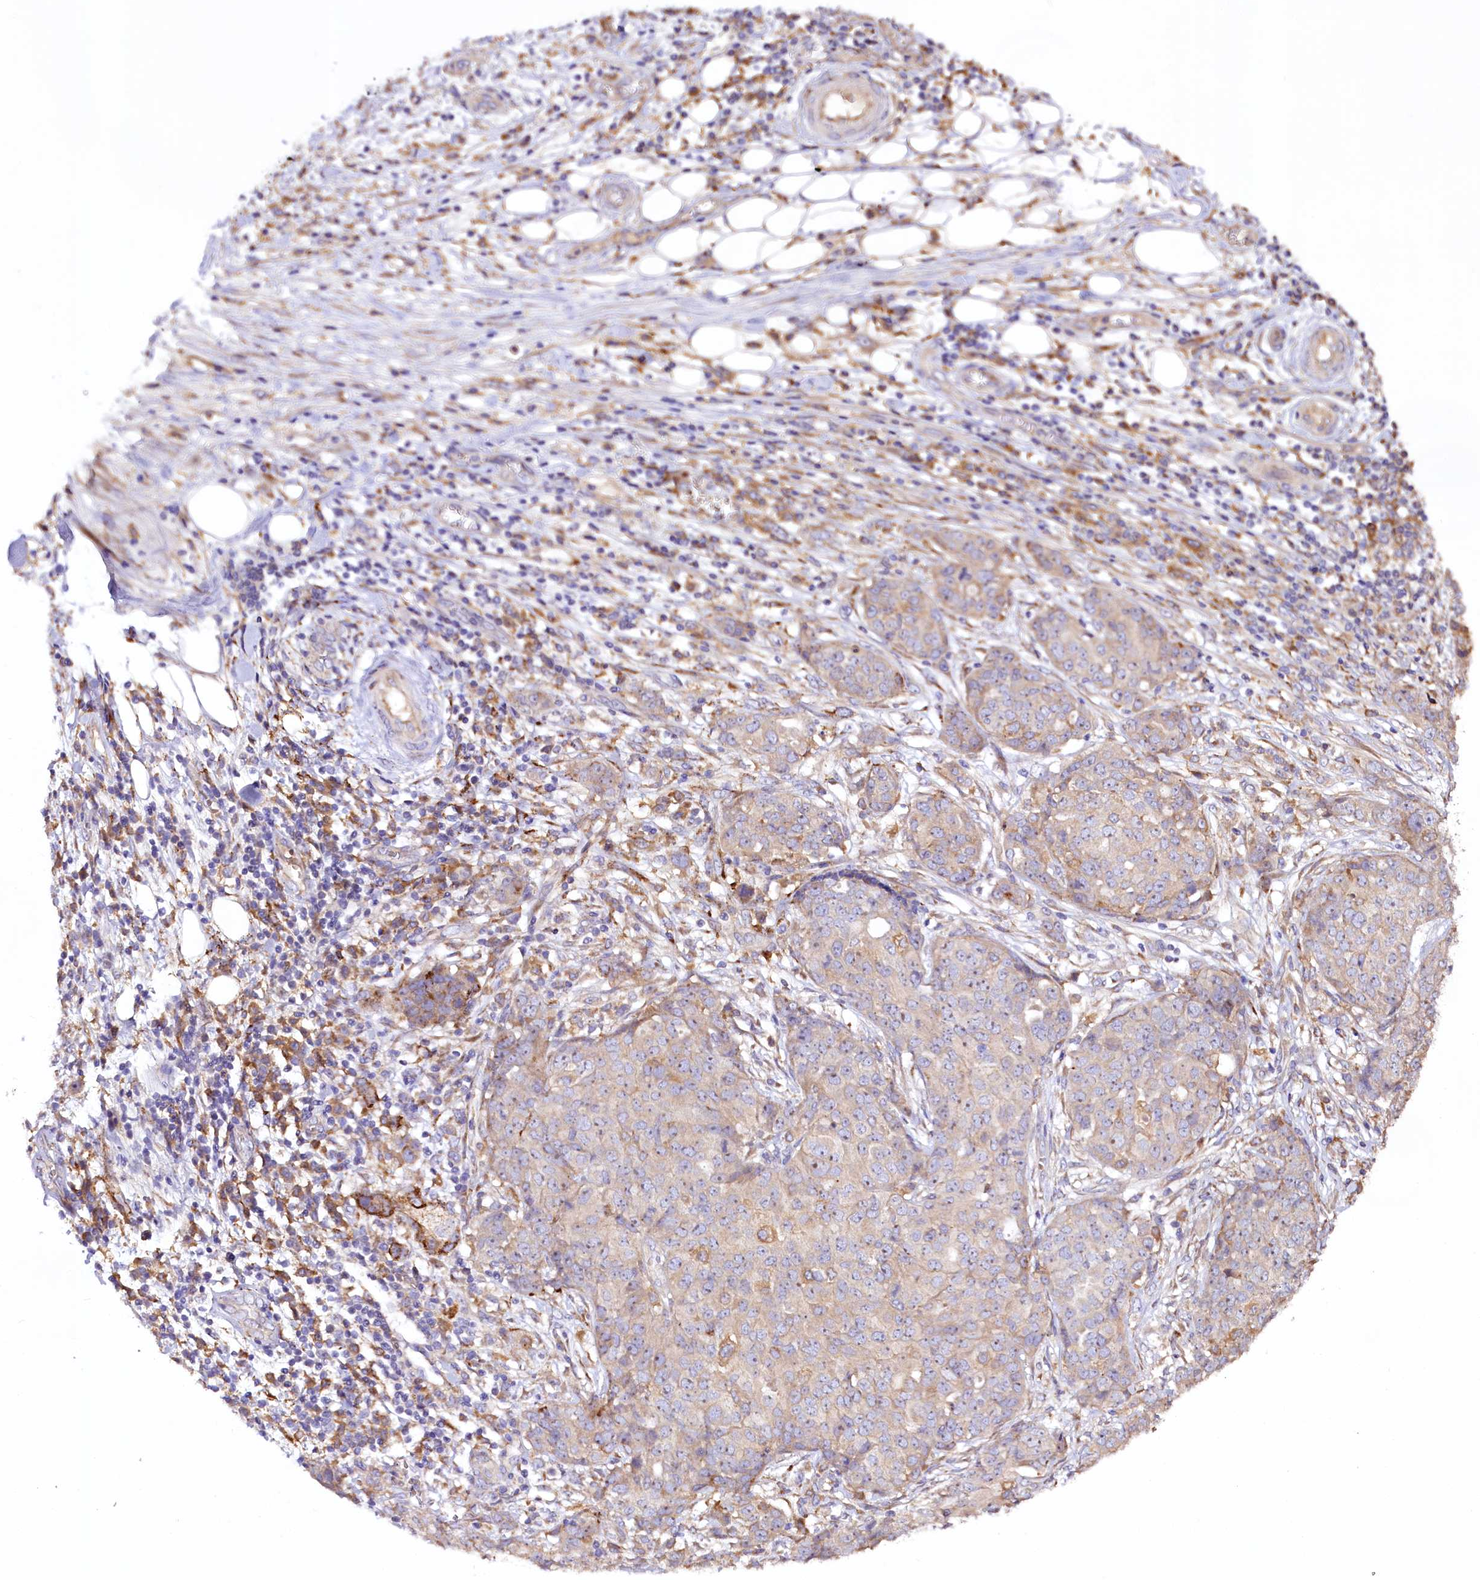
{"staining": {"intensity": "weak", "quantity": "<25%", "location": "cytoplasmic/membranous"}, "tissue": "ovarian cancer", "cell_type": "Tumor cells", "image_type": "cancer", "snomed": [{"axis": "morphology", "description": "Cystadenocarcinoma, serous, NOS"}, {"axis": "topography", "description": "Soft tissue"}, {"axis": "topography", "description": "Ovary"}], "caption": "This image is of serous cystadenocarcinoma (ovarian) stained with IHC to label a protein in brown with the nuclei are counter-stained blue. There is no expression in tumor cells. (DAB immunohistochemistry (IHC) with hematoxylin counter stain).", "gene": "DMXL2", "patient": {"sex": "female", "age": 57}}